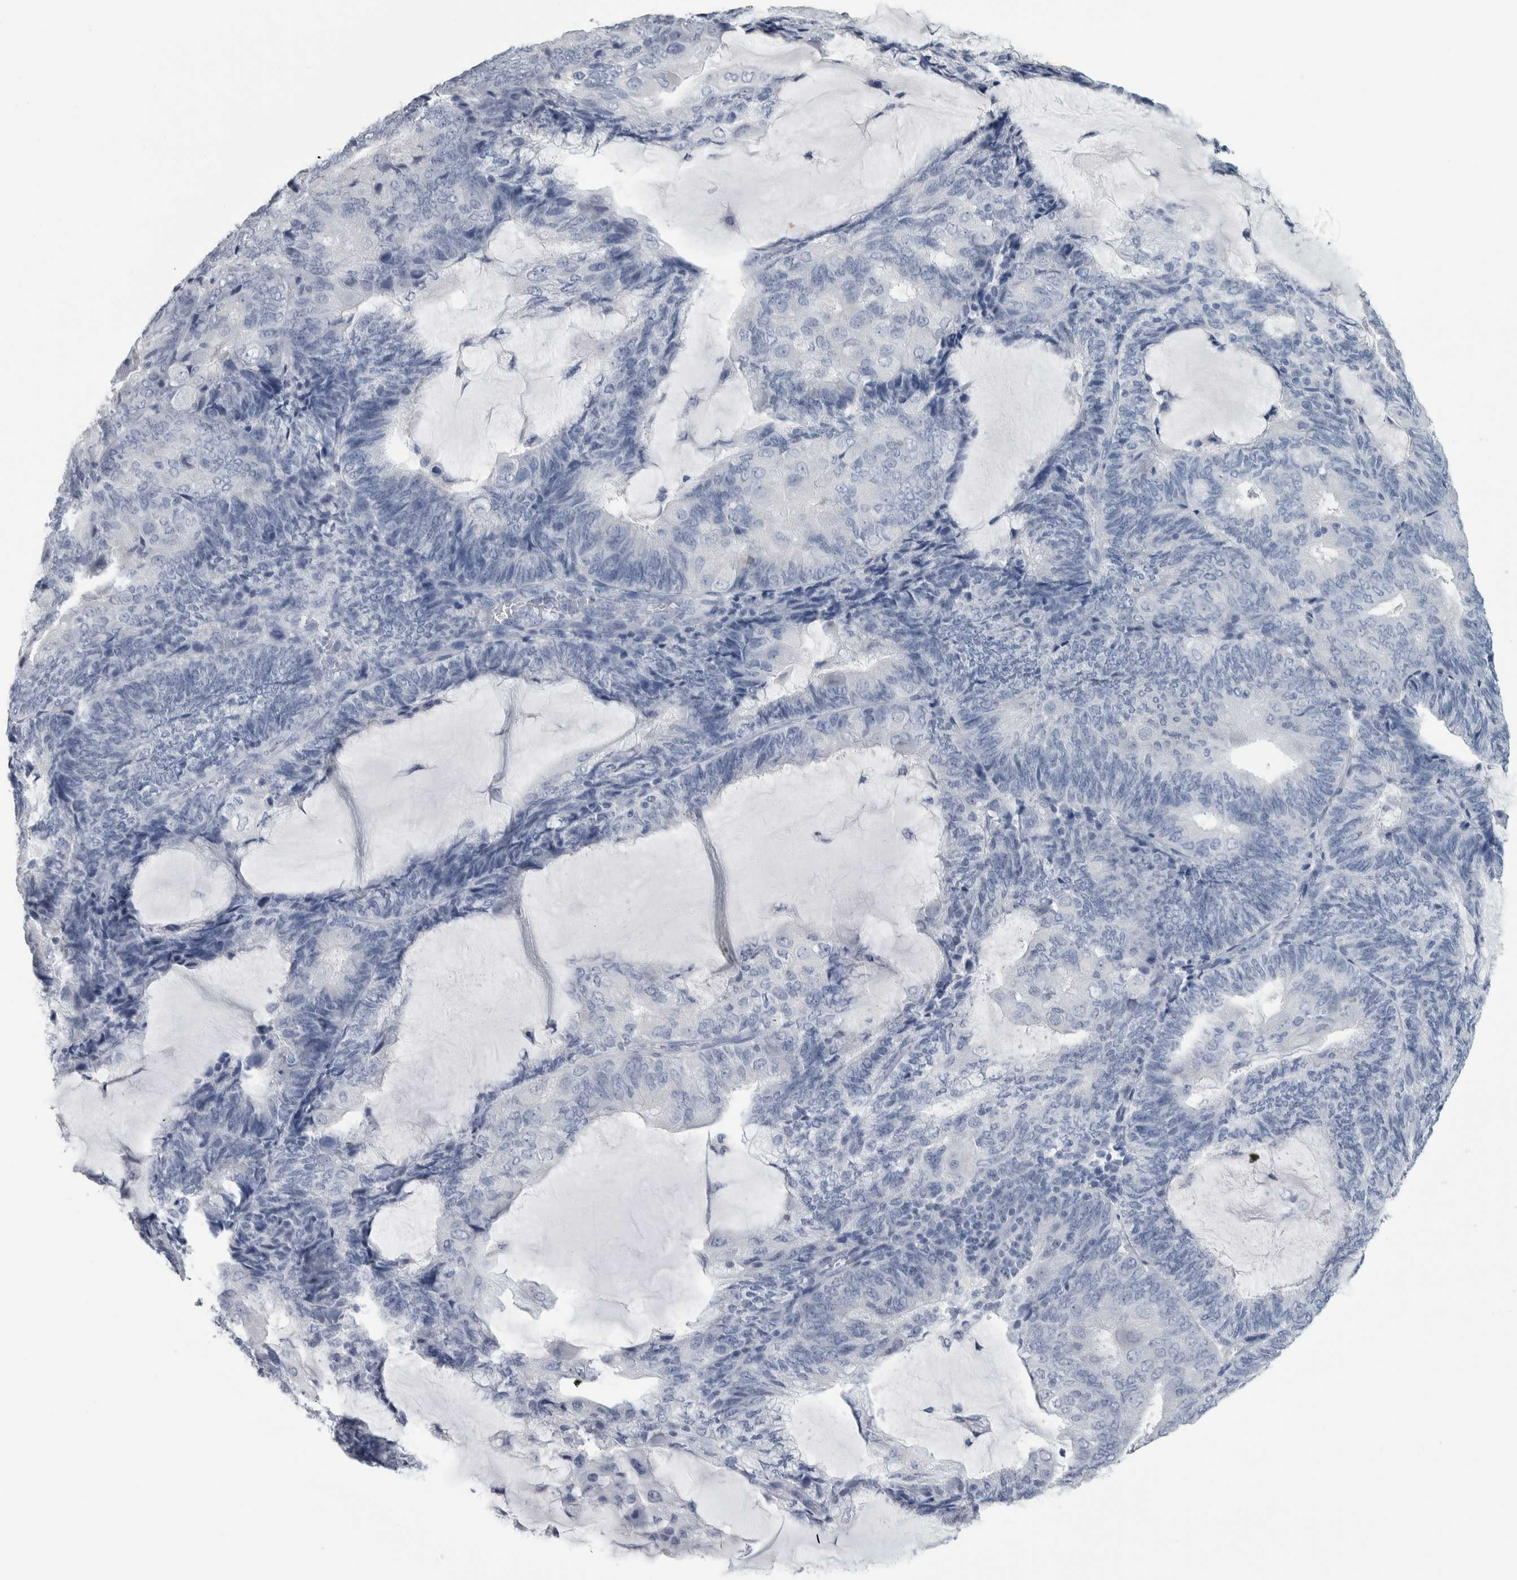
{"staining": {"intensity": "negative", "quantity": "none", "location": "none"}, "tissue": "endometrial cancer", "cell_type": "Tumor cells", "image_type": "cancer", "snomed": [{"axis": "morphology", "description": "Adenocarcinoma, NOS"}, {"axis": "topography", "description": "Endometrium"}], "caption": "The immunohistochemistry (IHC) photomicrograph has no significant staining in tumor cells of endometrial adenocarcinoma tissue.", "gene": "CDH17", "patient": {"sex": "female", "age": 81}}